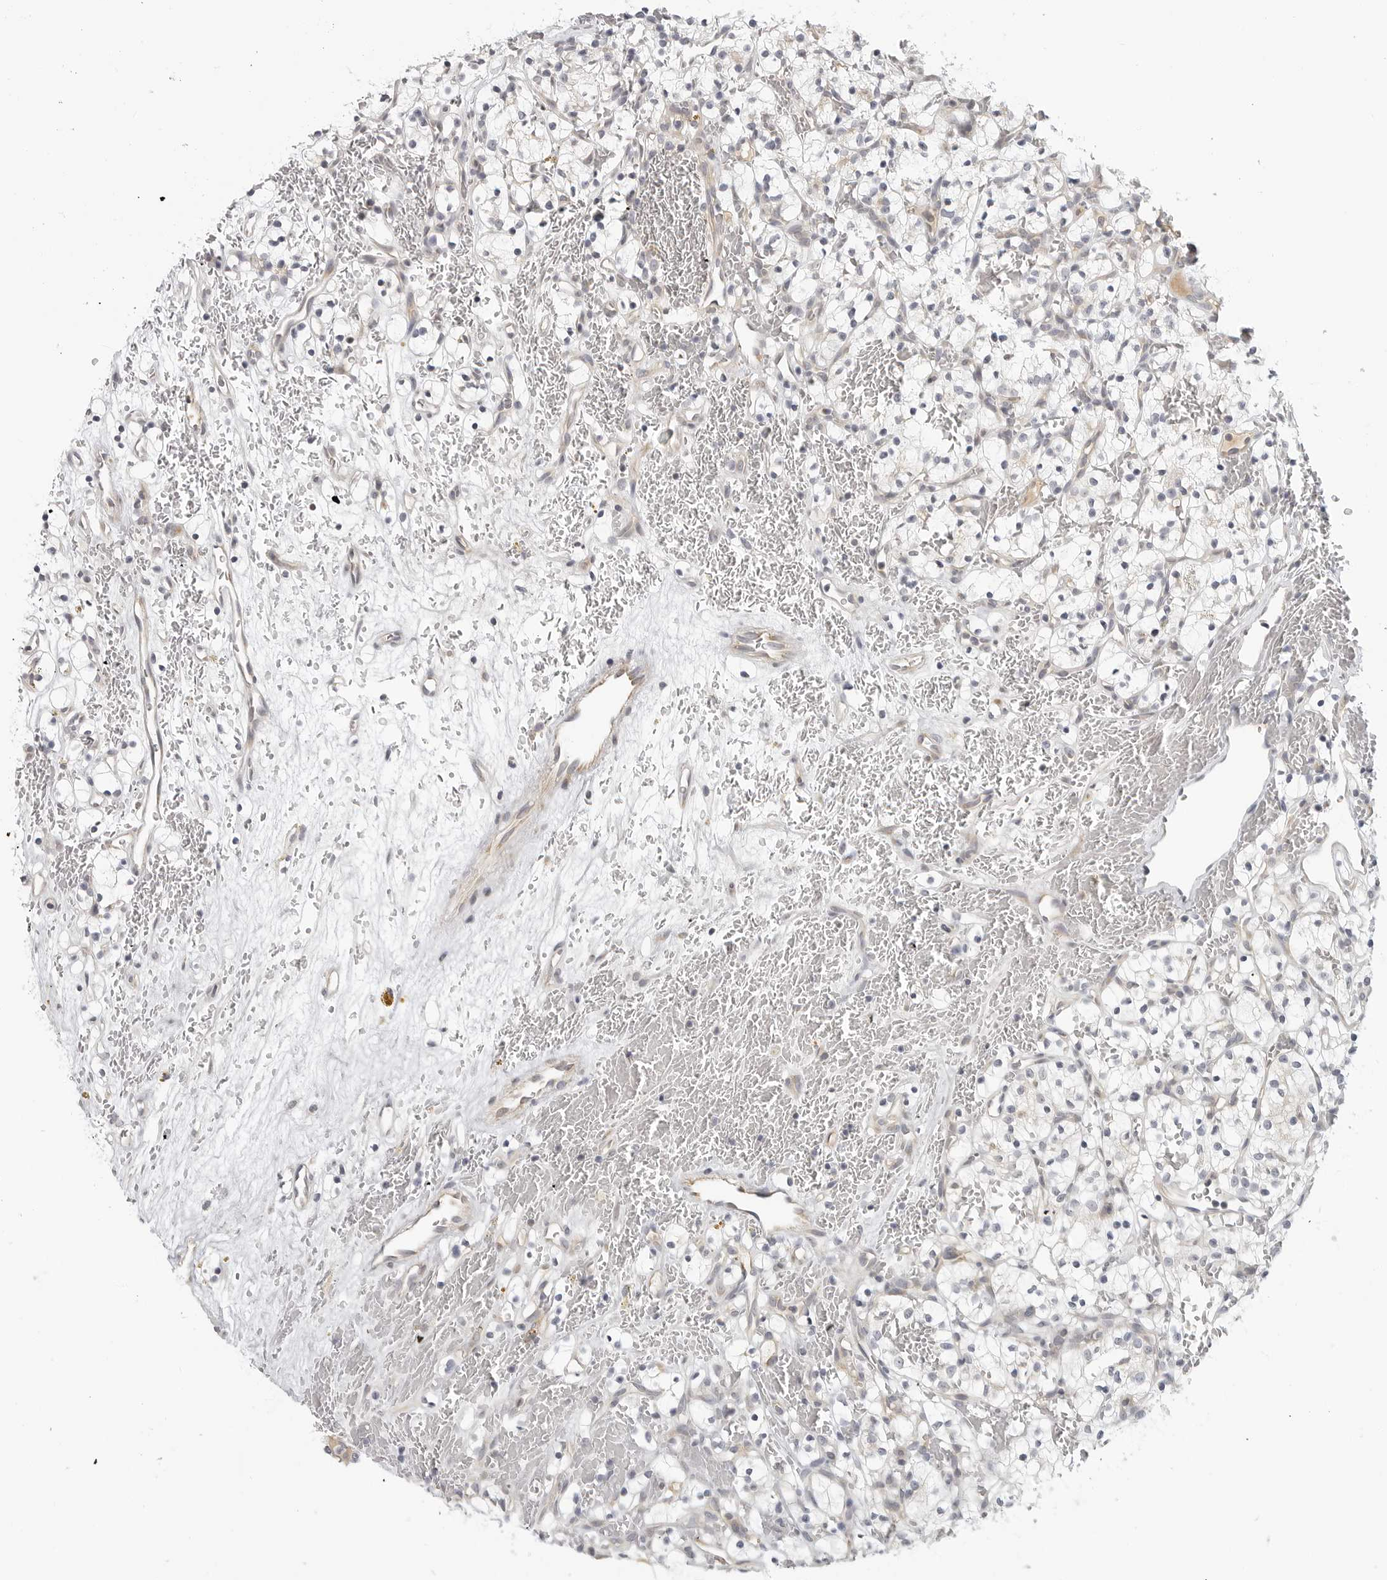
{"staining": {"intensity": "negative", "quantity": "none", "location": "none"}, "tissue": "renal cancer", "cell_type": "Tumor cells", "image_type": "cancer", "snomed": [{"axis": "morphology", "description": "Adenocarcinoma, NOS"}, {"axis": "topography", "description": "Kidney"}], "caption": "A histopathology image of adenocarcinoma (renal) stained for a protein shows no brown staining in tumor cells.", "gene": "MAP7D1", "patient": {"sex": "female", "age": 57}}